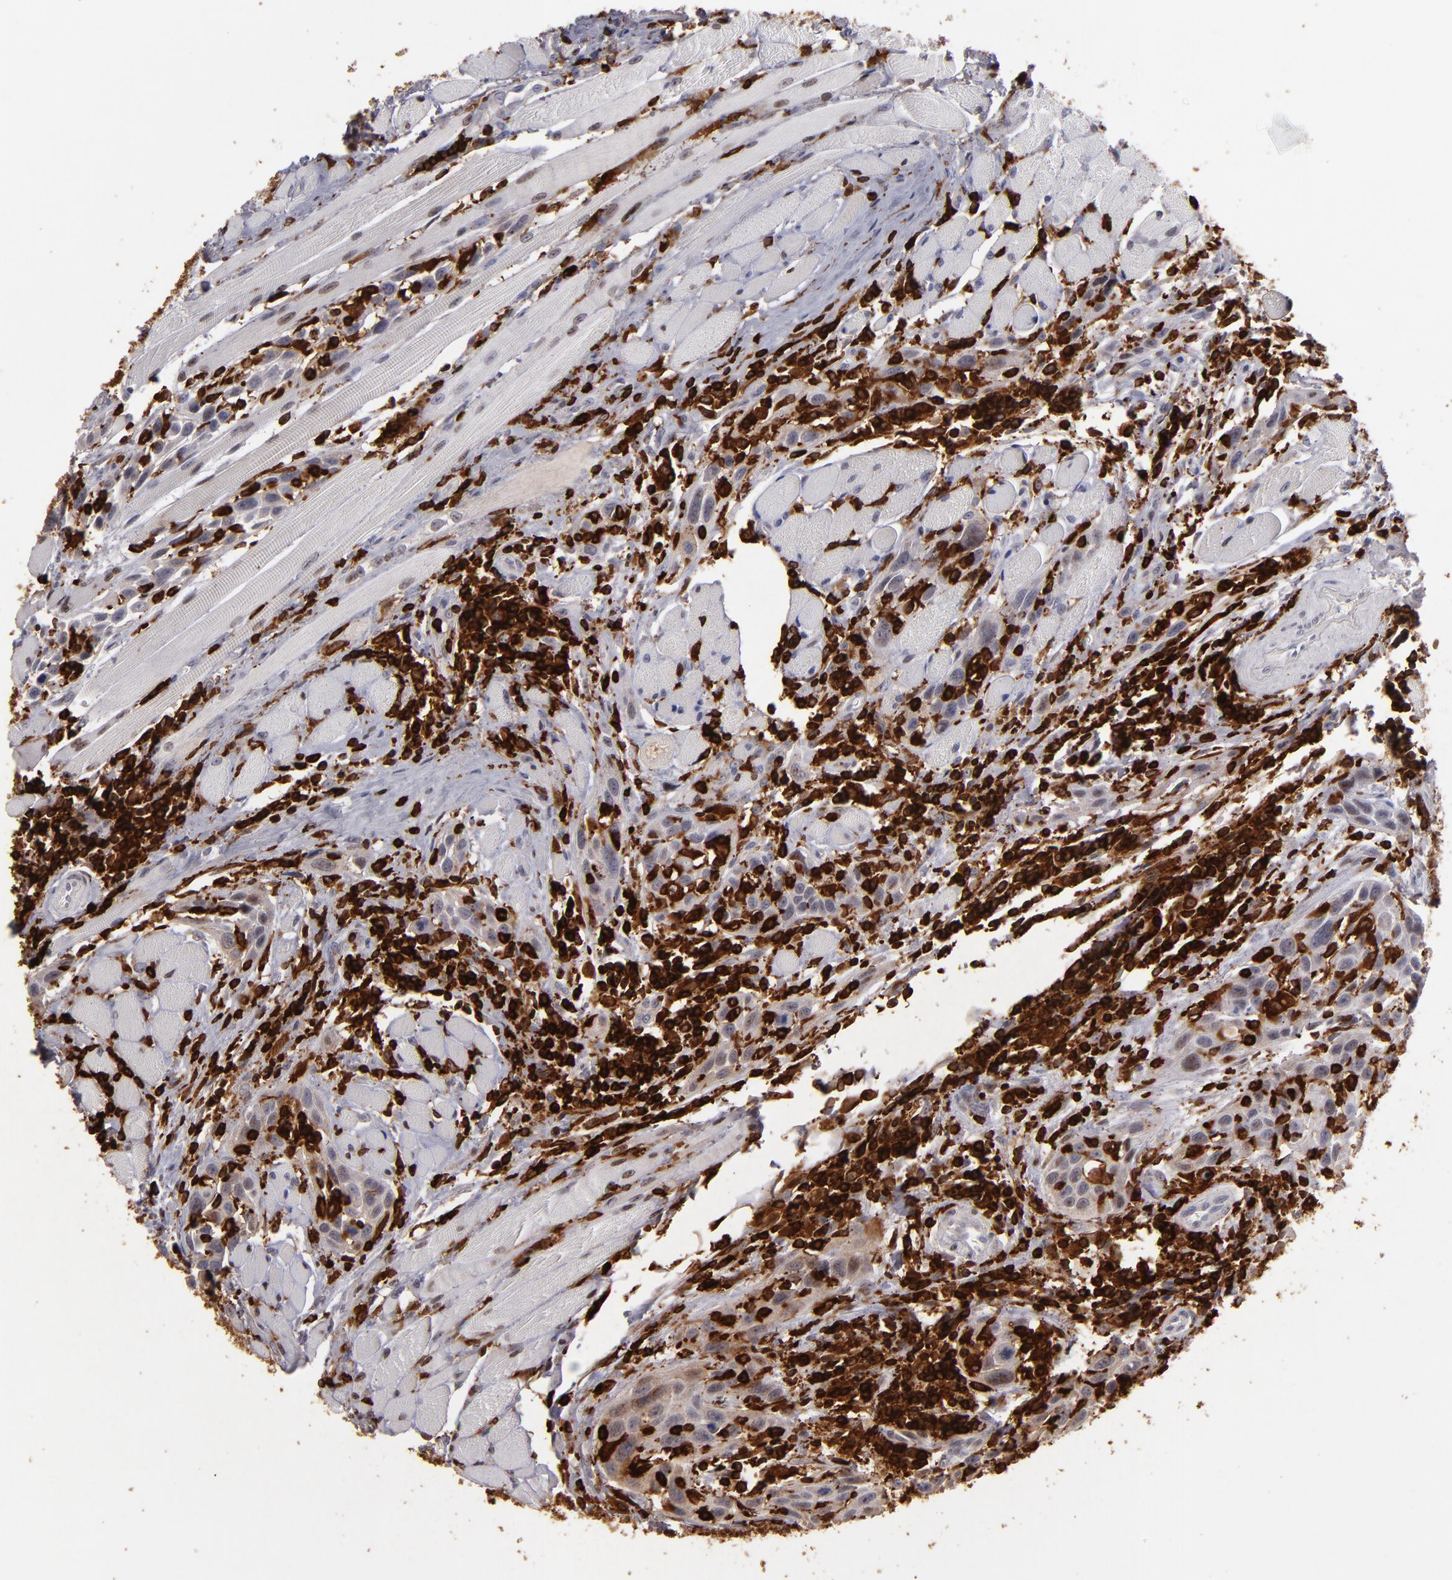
{"staining": {"intensity": "weak", "quantity": "<25%", "location": "cytoplasmic/membranous"}, "tissue": "head and neck cancer", "cell_type": "Tumor cells", "image_type": "cancer", "snomed": [{"axis": "morphology", "description": "Squamous cell carcinoma, NOS"}, {"axis": "topography", "description": "Oral tissue"}, {"axis": "topography", "description": "Head-Neck"}], "caption": "Tumor cells are negative for brown protein staining in head and neck cancer (squamous cell carcinoma).", "gene": "WAS", "patient": {"sex": "female", "age": 50}}